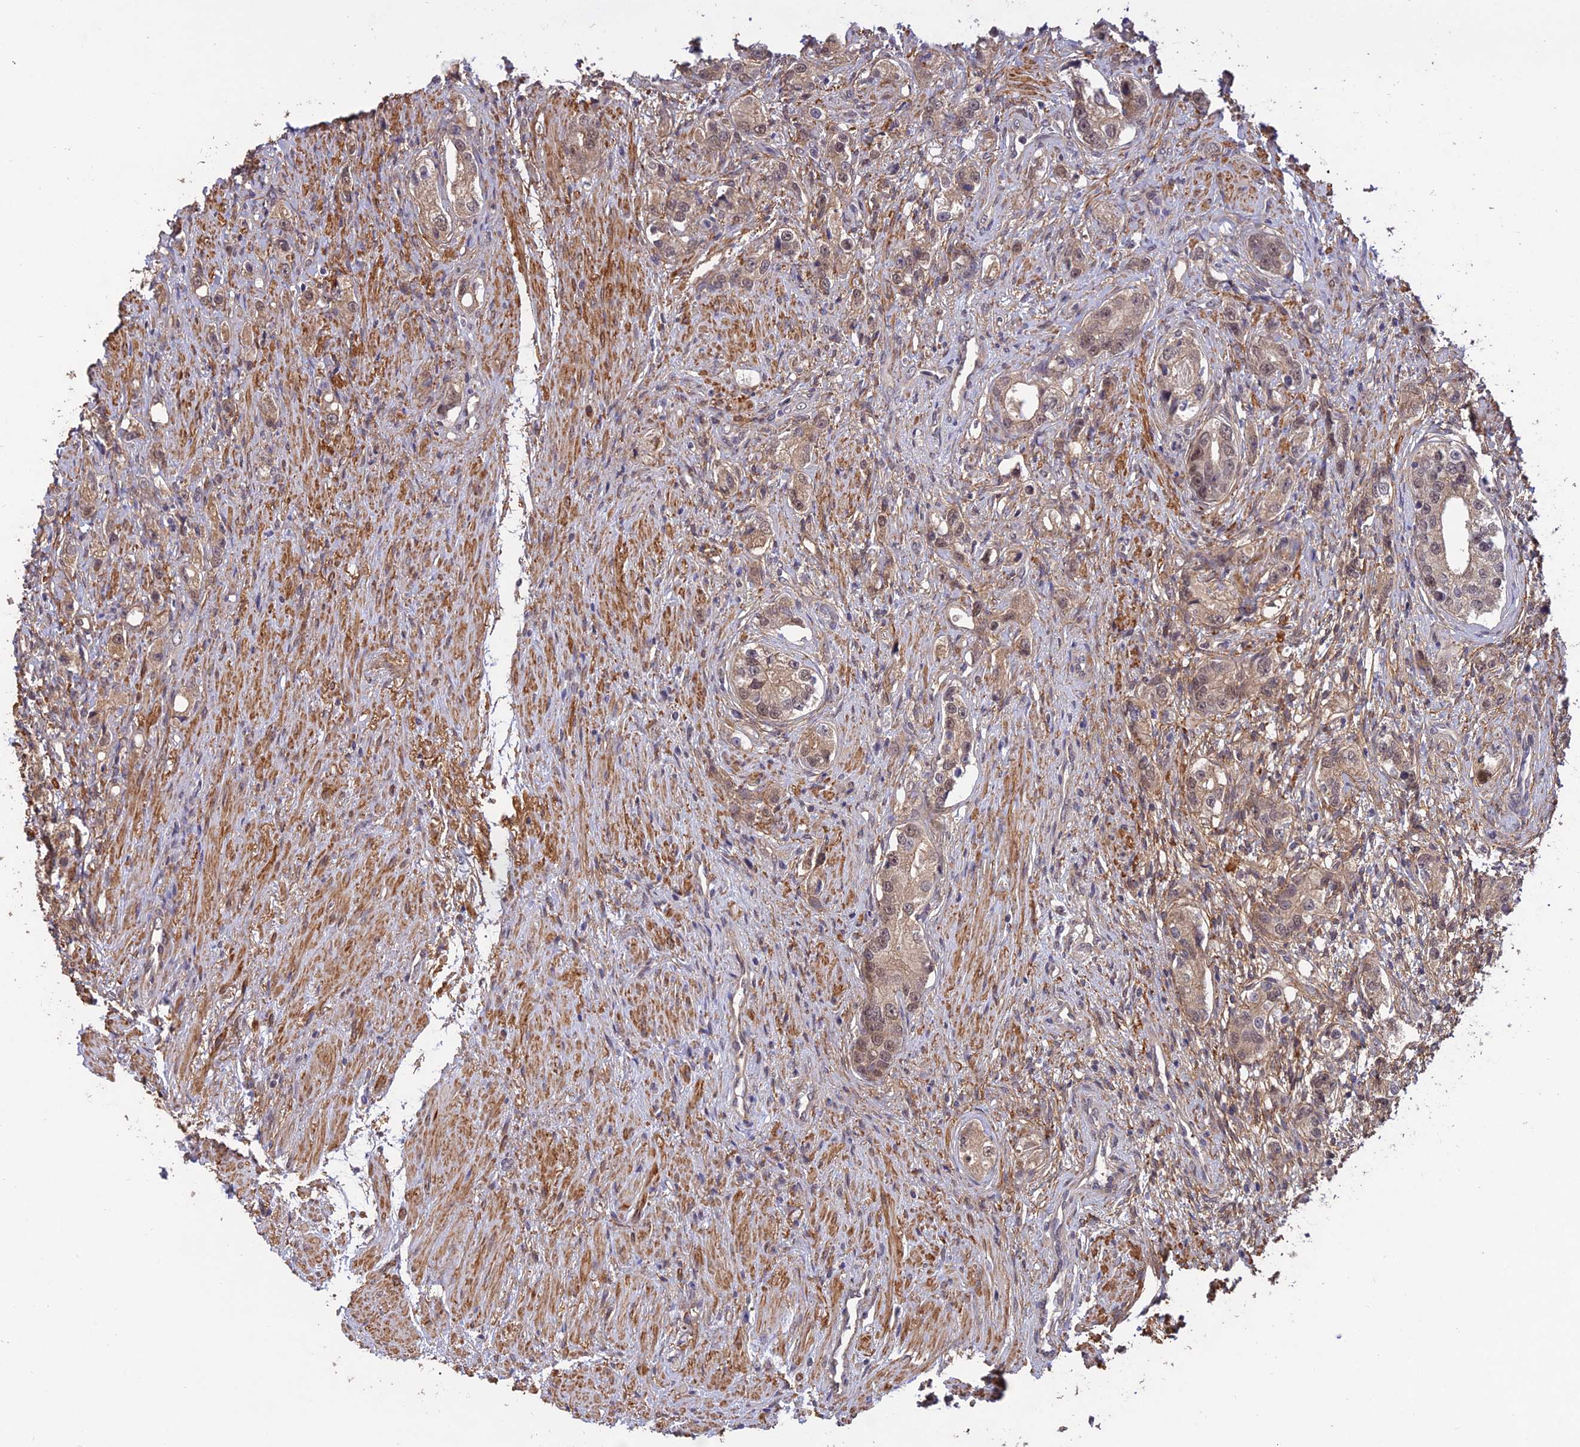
{"staining": {"intensity": "weak", "quantity": ">75%", "location": "cytoplasmic/membranous,nuclear"}, "tissue": "prostate cancer", "cell_type": "Tumor cells", "image_type": "cancer", "snomed": [{"axis": "morphology", "description": "Adenocarcinoma, High grade"}, {"axis": "topography", "description": "Prostate"}], "caption": "Weak cytoplasmic/membranous and nuclear protein positivity is identified in approximately >75% of tumor cells in prostate cancer. (DAB (3,3'-diaminobenzidine) IHC with brightfield microscopy, high magnification).", "gene": "PAGR1", "patient": {"sex": "male", "age": 63}}